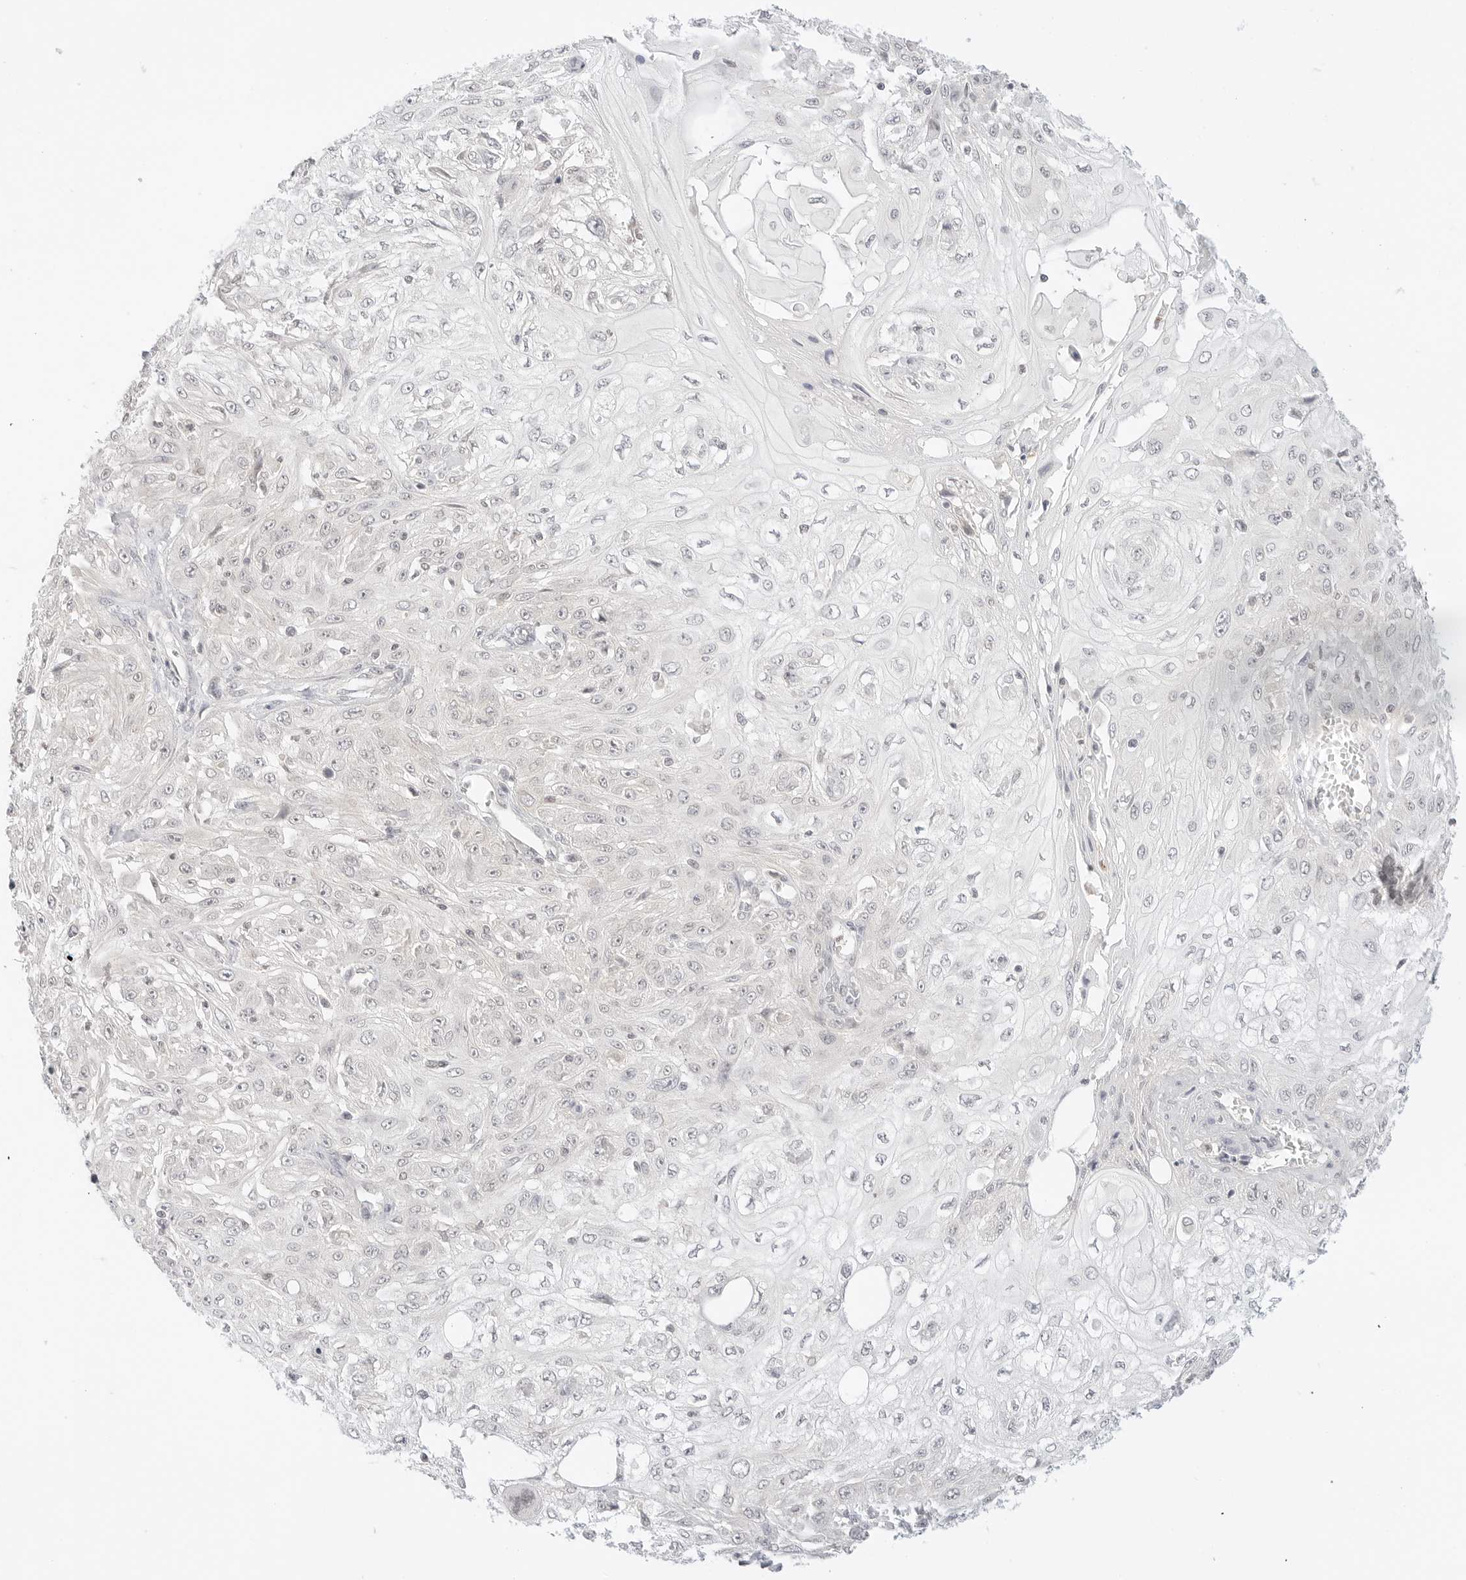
{"staining": {"intensity": "negative", "quantity": "none", "location": "none"}, "tissue": "skin cancer", "cell_type": "Tumor cells", "image_type": "cancer", "snomed": [{"axis": "morphology", "description": "Squamous cell carcinoma, NOS"}, {"axis": "morphology", "description": "Squamous cell carcinoma, metastatic, NOS"}, {"axis": "topography", "description": "Skin"}, {"axis": "topography", "description": "Lymph node"}], "caption": "The micrograph shows no significant positivity in tumor cells of skin metastatic squamous cell carcinoma.", "gene": "GNAS", "patient": {"sex": "male", "age": 75}}